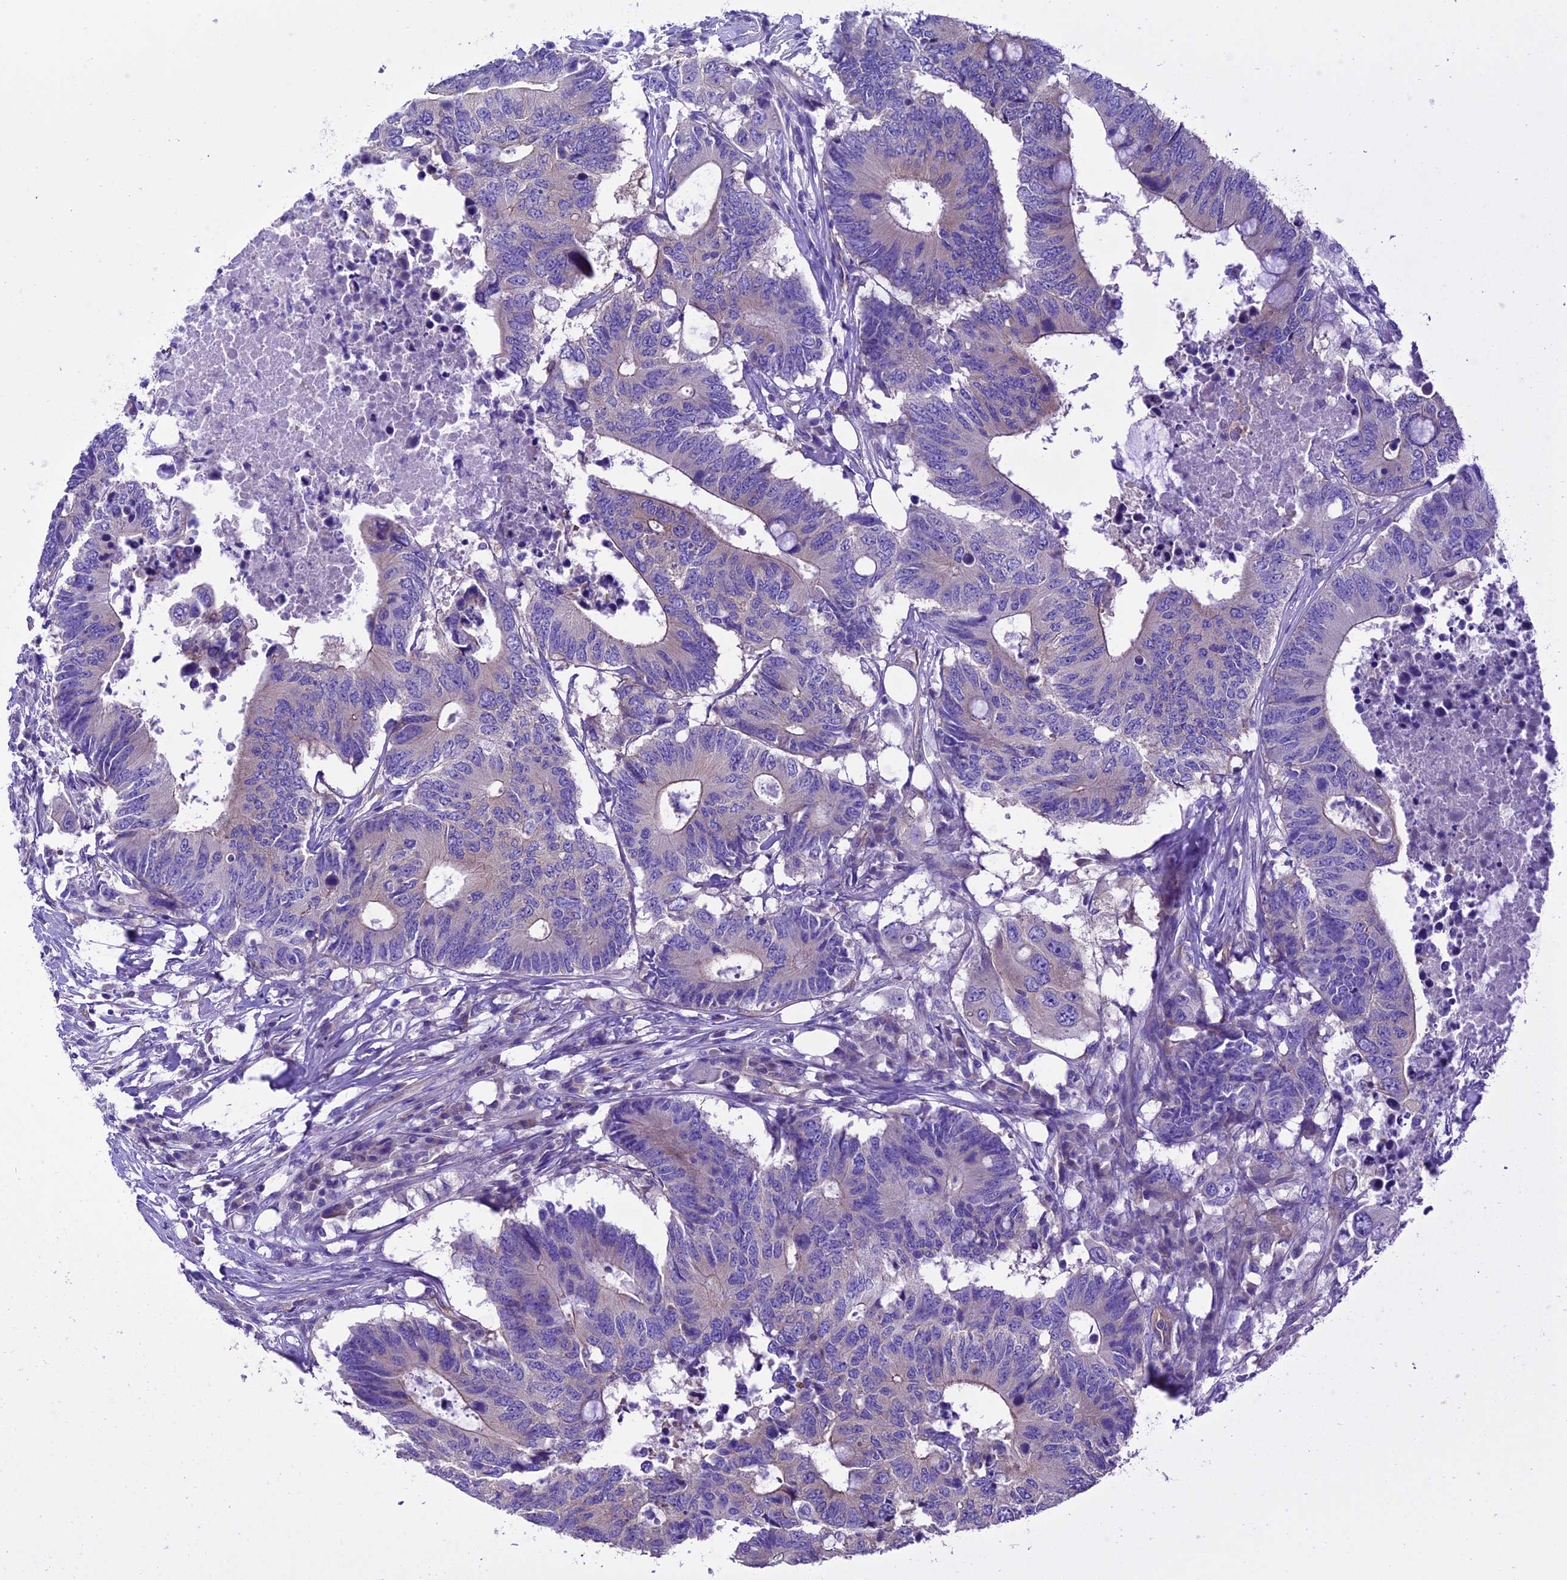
{"staining": {"intensity": "negative", "quantity": "none", "location": "none"}, "tissue": "colorectal cancer", "cell_type": "Tumor cells", "image_type": "cancer", "snomed": [{"axis": "morphology", "description": "Adenocarcinoma, NOS"}, {"axis": "topography", "description": "Colon"}], "caption": "Immunohistochemistry (IHC) histopathology image of neoplastic tissue: colorectal cancer stained with DAB (3,3'-diaminobenzidine) reveals no significant protein expression in tumor cells.", "gene": "PPFIA3", "patient": {"sex": "male", "age": 71}}